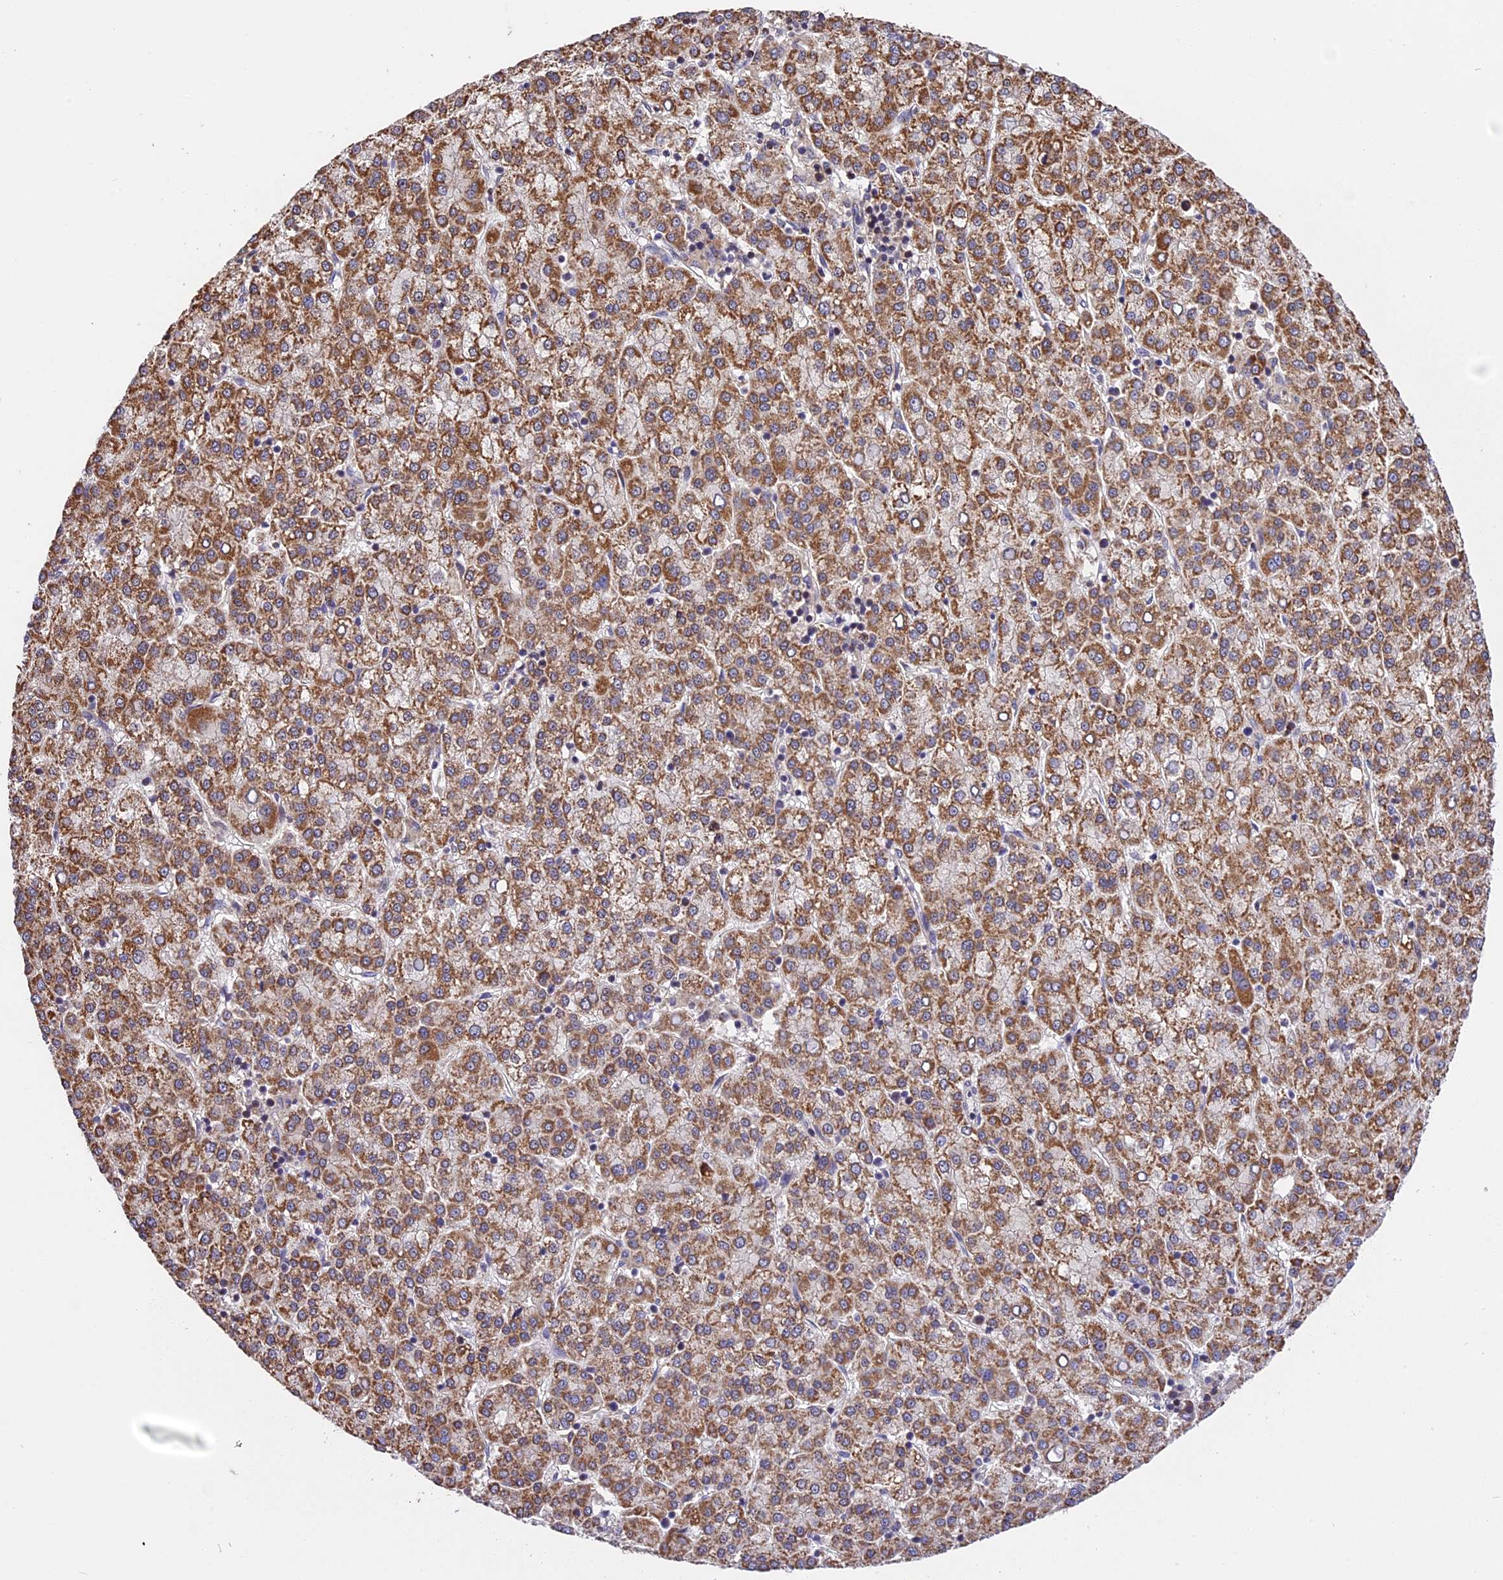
{"staining": {"intensity": "moderate", "quantity": ">75%", "location": "cytoplasmic/membranous"}, "tissue": "liver cancer", "cell_type": "Tumor cells", "image_type": "cancer", "snomed": [{"axis": "morphology", "description": "Carcinoma, Hepatocellular, NOS"}, {"axis": "topography", "description": "Liver"}], "caption": "DAB (3,3'-diaminobenzidine) immunohistochemical staining of liver cancer shows moderate cytoplasmic/membranous protein expression in approximately >75% of tumor cells.", "gene": "RERGL", "patient": {"sex": "female", "age": 58}}